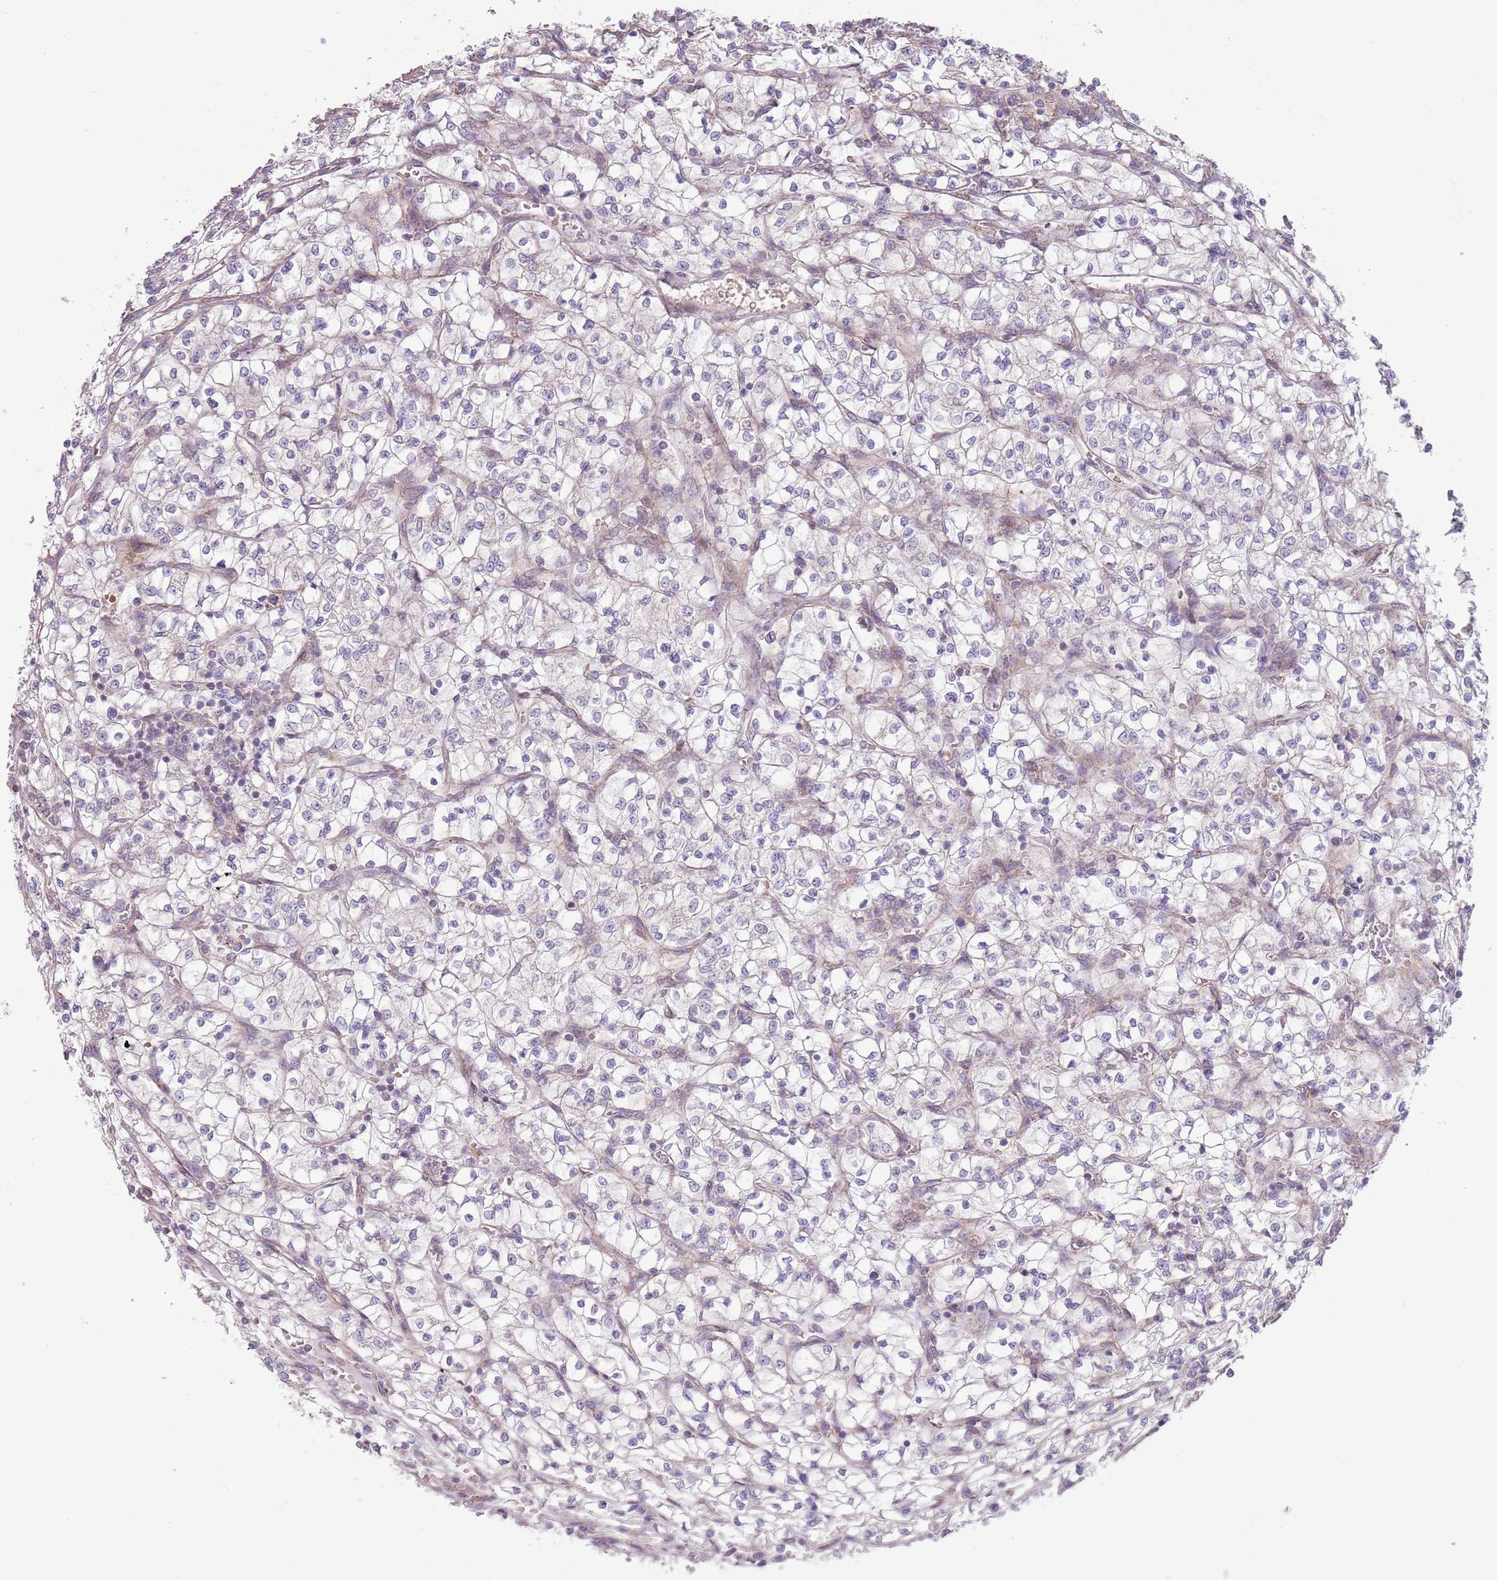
{"staining": {"intensity": "negative", "quantity": "none", "location": "none"}, "tissue": "renal cancer", "cell_type": "Tumor cells", "image_type": "cancer", "snomed": [{"axis": "morphology", "description": "Adenocarcinoma, NOS"}, {"axis": "topography", "description": "Kidney"}], "caption": "This is an IHC photomicrograph of human adenocarcinoma (renal). There is no expression in tumor cells.", "gene": "ZNF530", "patient": {"sex": "female", "age": 64}}